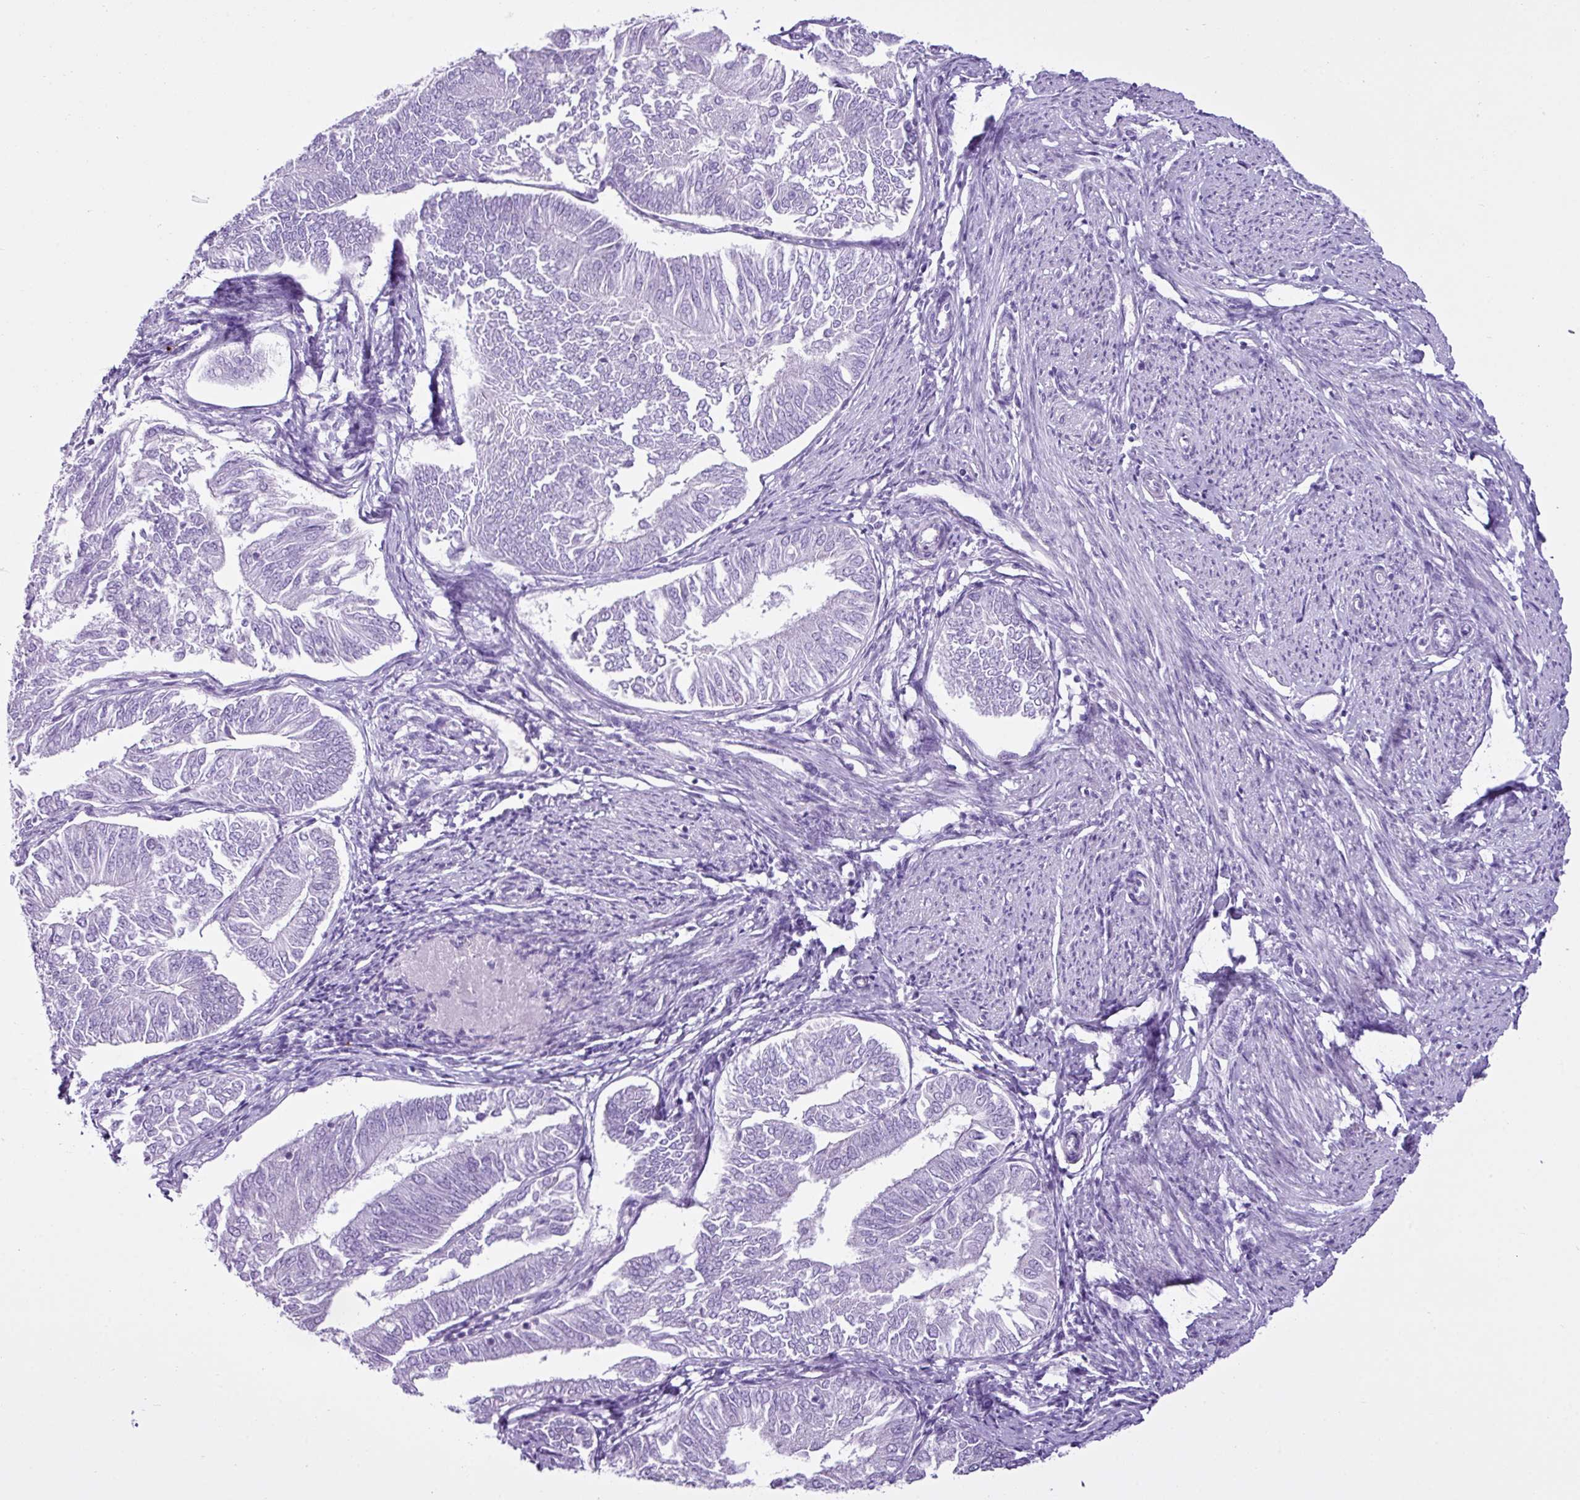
{"staining": {"intensity": "negative", "quantity": "none", "location": "none"}, "tissue": "endometrial cancer", "cell_type": "Tumor cells", "image_type": "cancer", "snomed": [{"axis": "morphology", "description": "Adenocarcinoma, NOS"}, {"axis": "topography", "description": "Endometrium"}], "caption": "Endometrial cancer was stained to show a protein in brown. There is no significant positivity in tumor cells.", "gene": "LILRB4", "patient": {"sex": "female", "age": 58}}